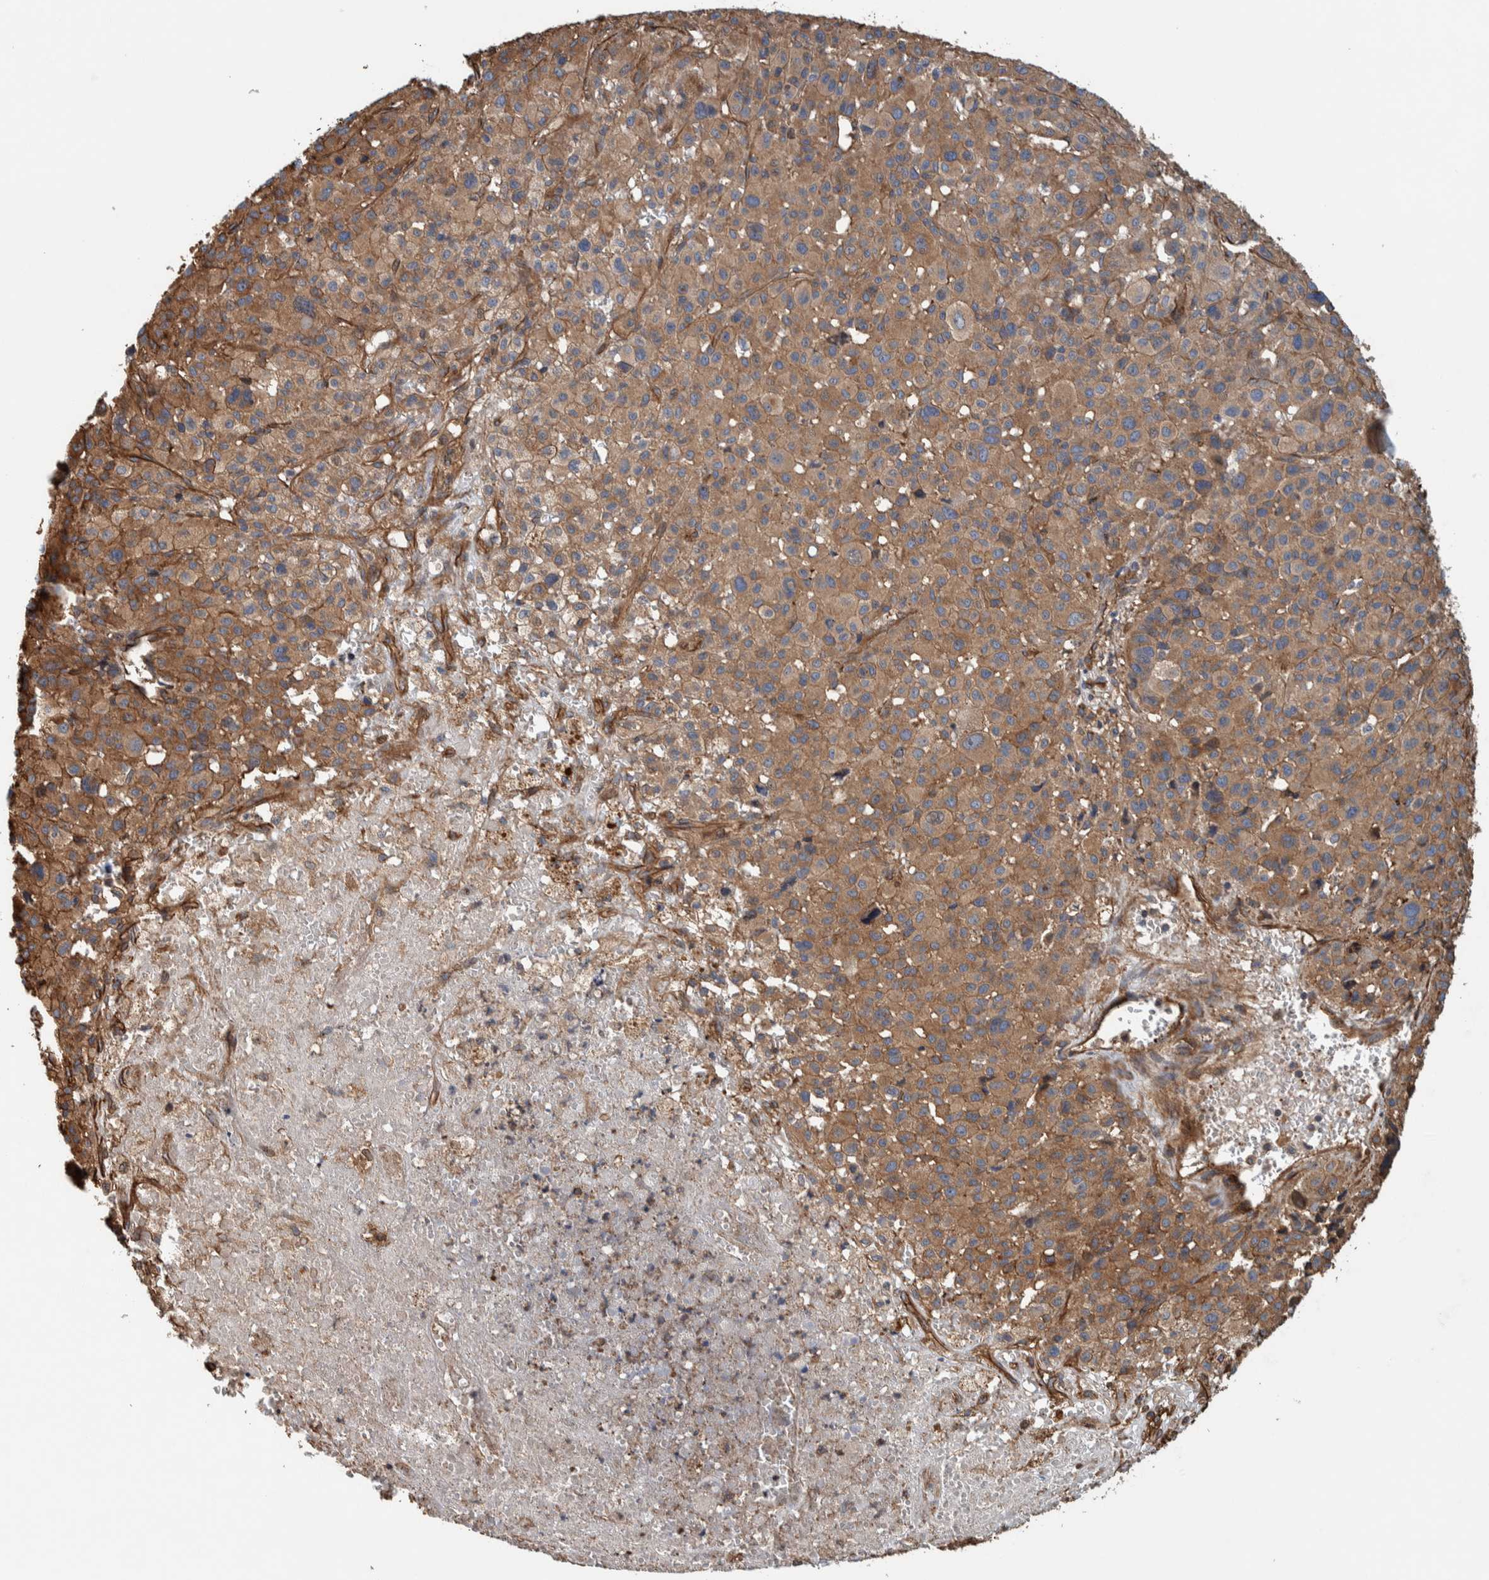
{"staining": {"intensity": "moderate", "quantity": ">75%", "location": "cytoplasmic/membranous"}, "tissue": "melanoma", "cell_type": "Tumor cells", "image_type": "cancer", "snomed": [{"axis": "morphology", "description": "Malignant melanoma, Metastatic site"}, {"axis": "topography", "description": "Skin"}], "caption": "Moderate cytoplasmic/membranous staining for a protein is present in approximately >75% of tumor cells of melanoma using immunohistochemistry.", "gene": "PKD1L1", "patient": {"sex": "female", "age": 74}}